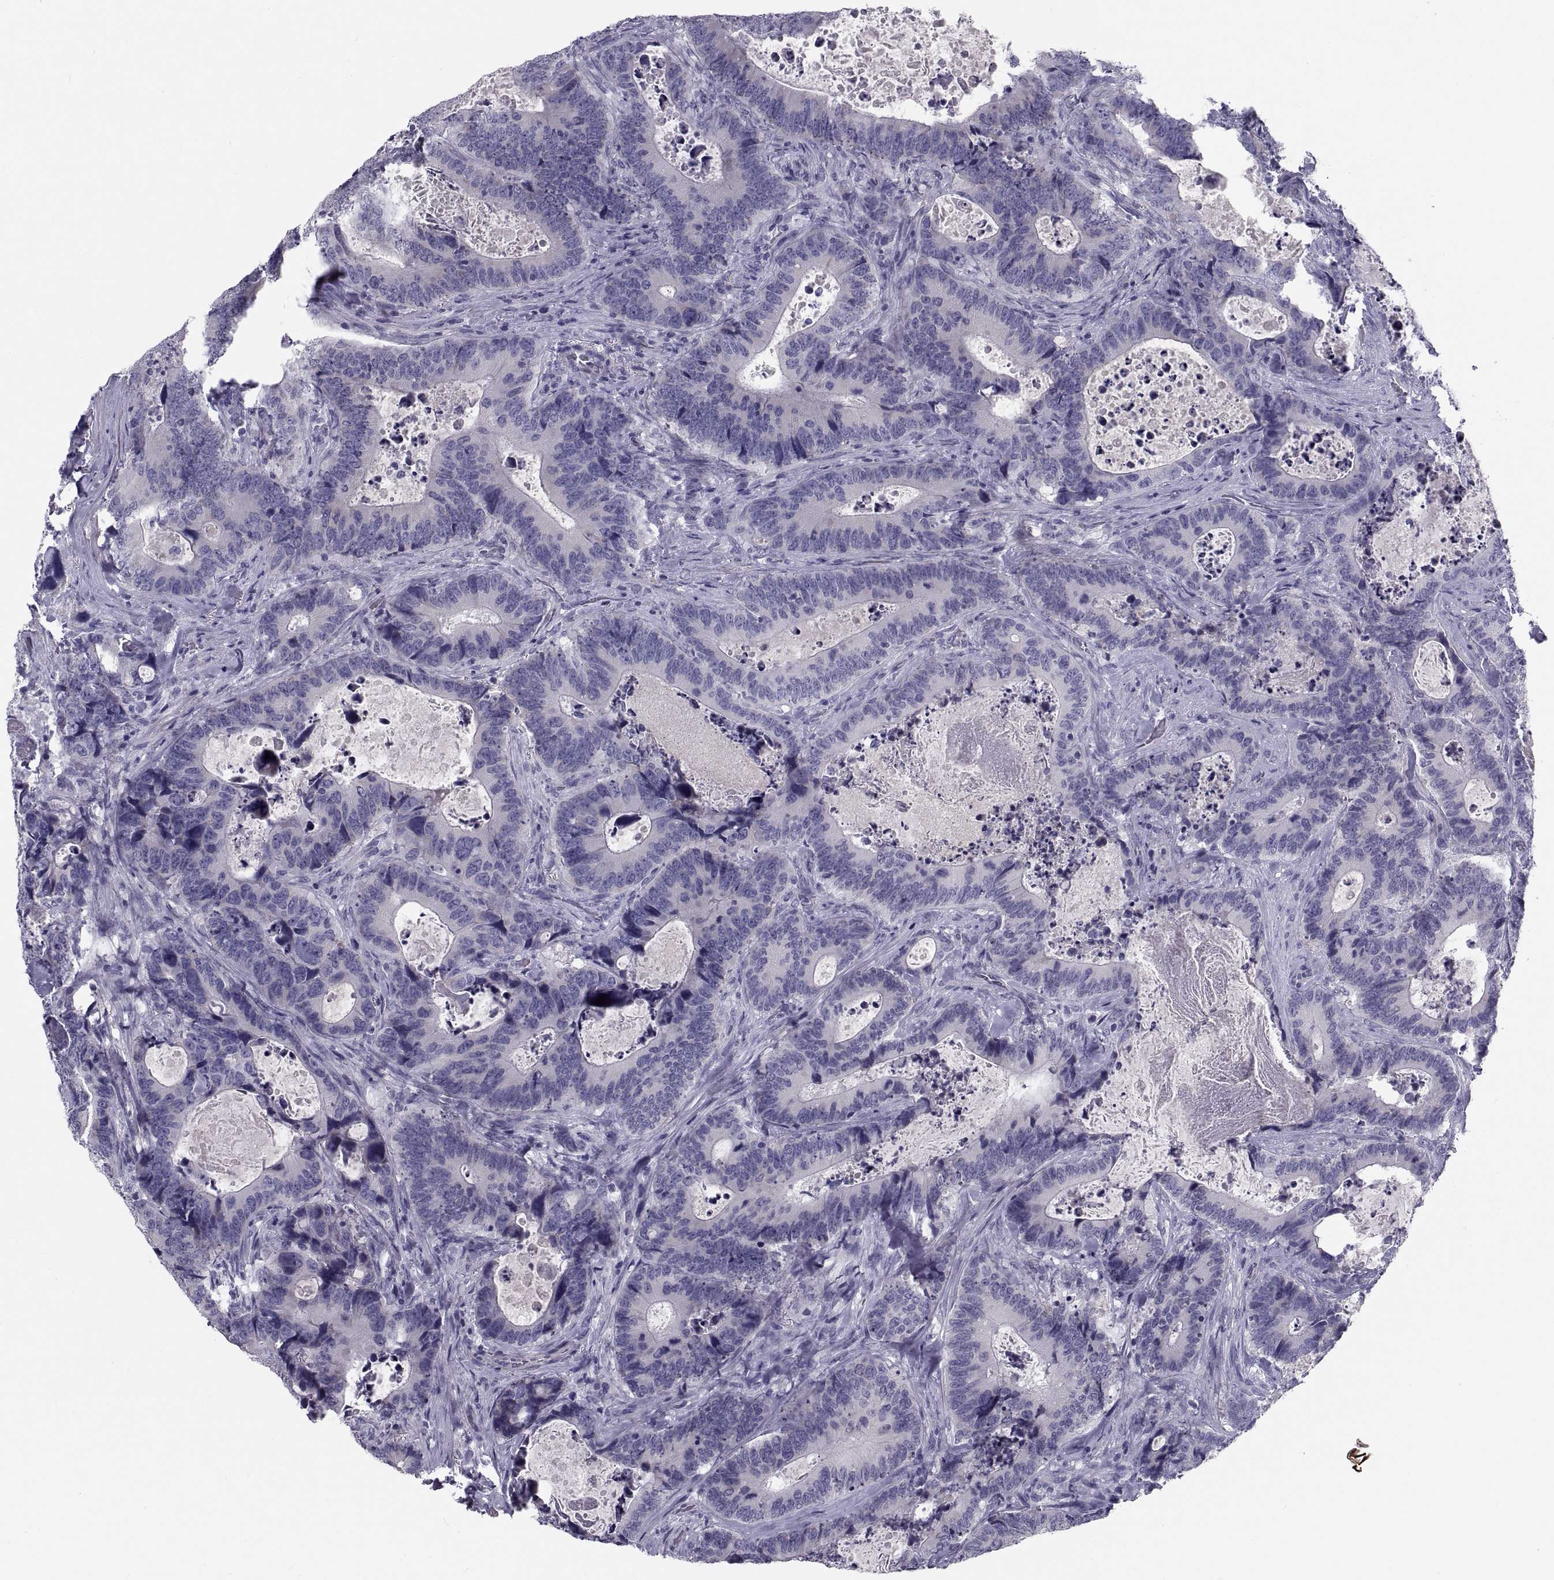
{"staining": {"intensity": "negative", "quantity": "none", "location": "none"}, "tissue": "colorectal cancer", "cell_type": "Tumor cells", "image_type": "cancer", "snomed": [{"axis": "morphology", "description": "Adenocarcinoma, NOS"}, {"axis": "topography", "description": "Colon"}], "caption": "This is a histopathology image of IHC staining of colorectal adenocarcinoma, which shows no expression in tumor cells.", "gene": "PDZRN4", "patient": {"sex": "female", "age": 82}}